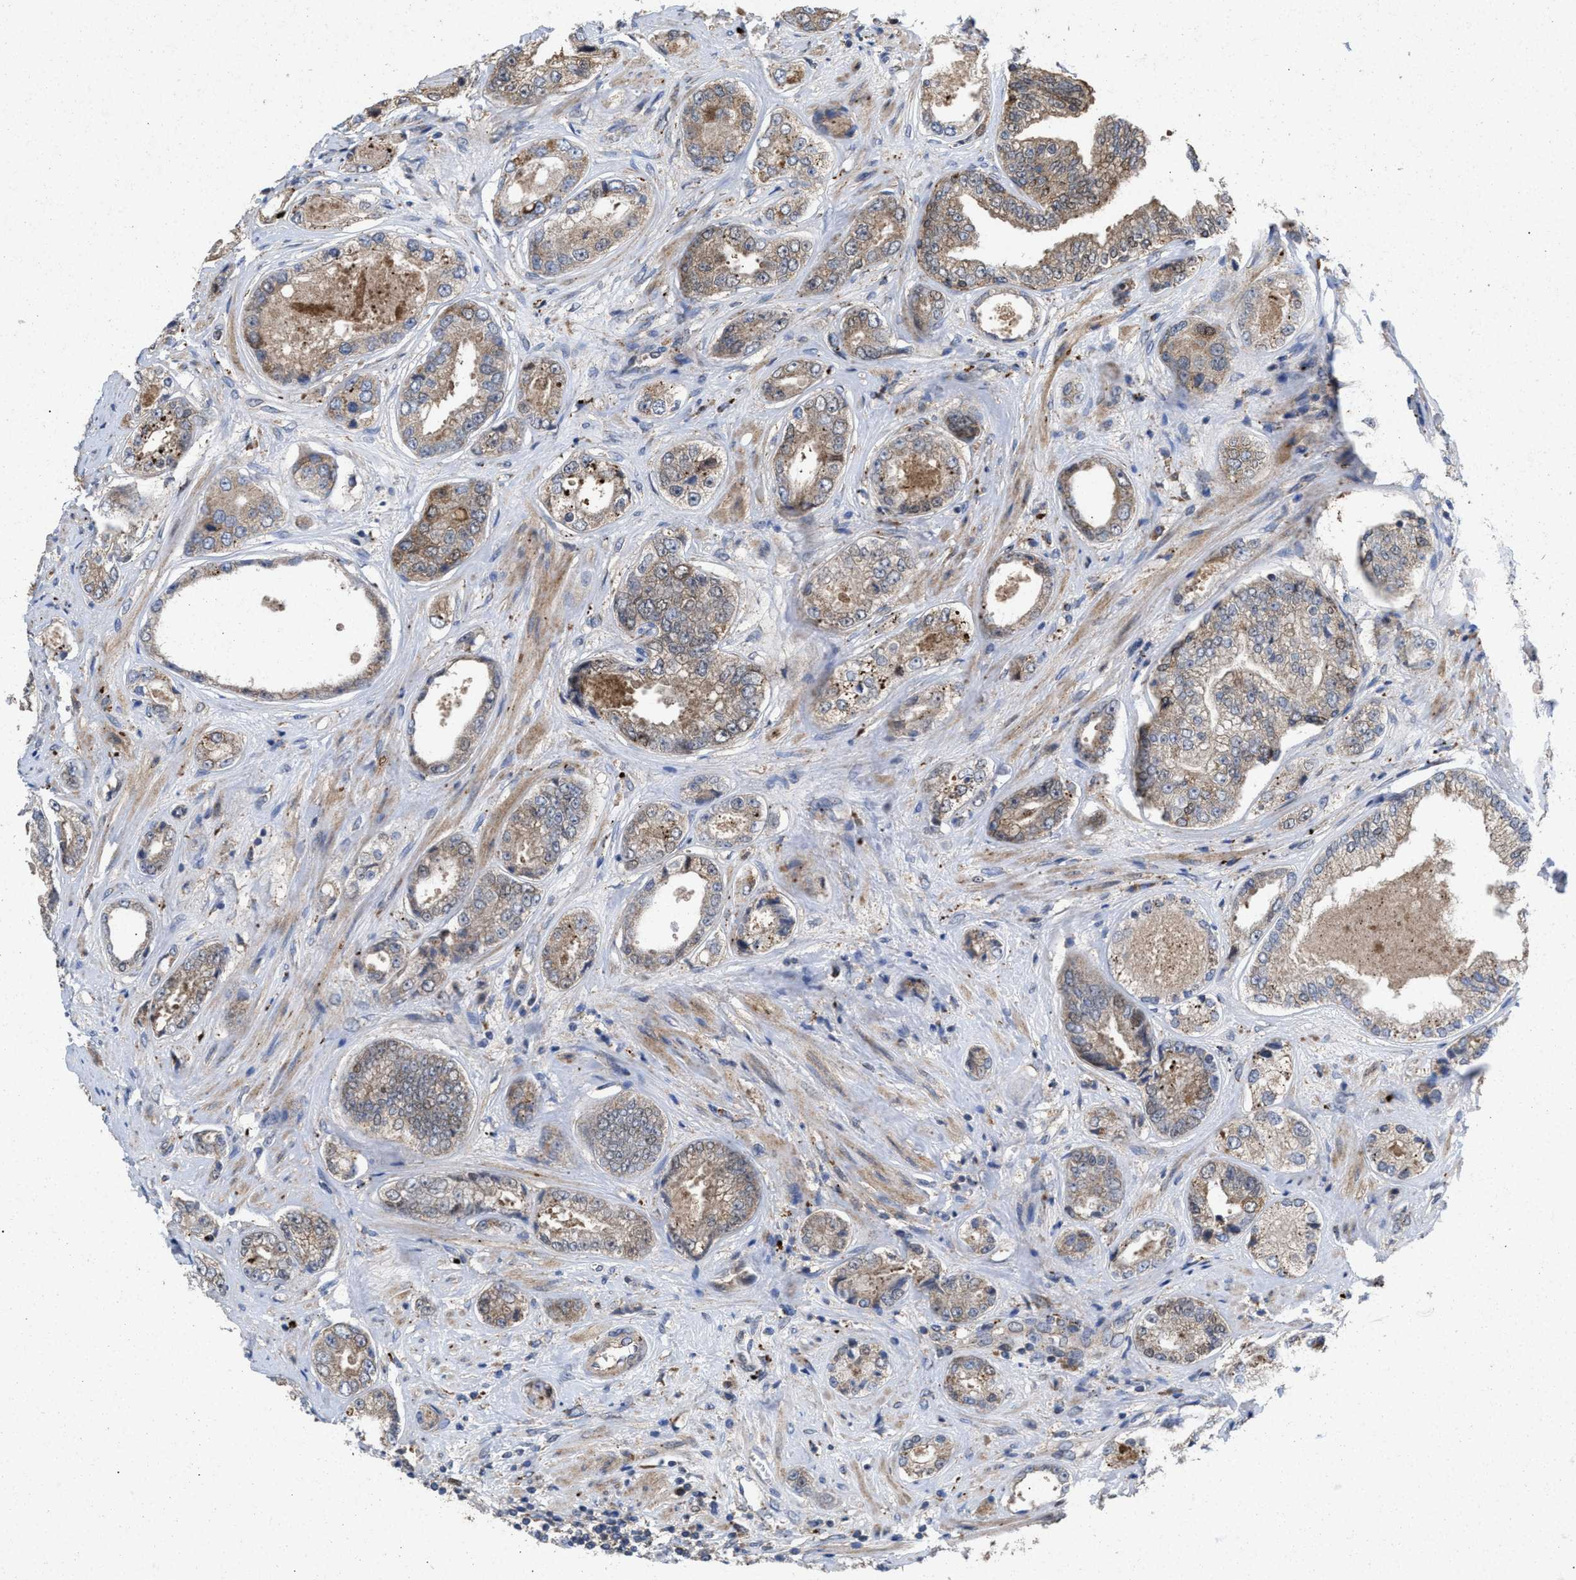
{"staining": {"intensity": "weak", "quantity": ">75%", "location": "cytoplasmic/membranous"}, "tissue": "prostate cancer", "cell_type": "Tumor cells", "image_type": "cancer", "snomed": [{"axis": "morphology", "description": "Adenocarcinoma, High grade"}, {"axis": "topography", "description": "Prostate"}], "caption": "About >75% of tumor cells in prostate cancer demonstrate weak cytoplasmic/membranous protein staining as visualized by brown immunohistochemical staining.", "gene": "MSI2", "patient": {"sex": "male", "age": 61}}